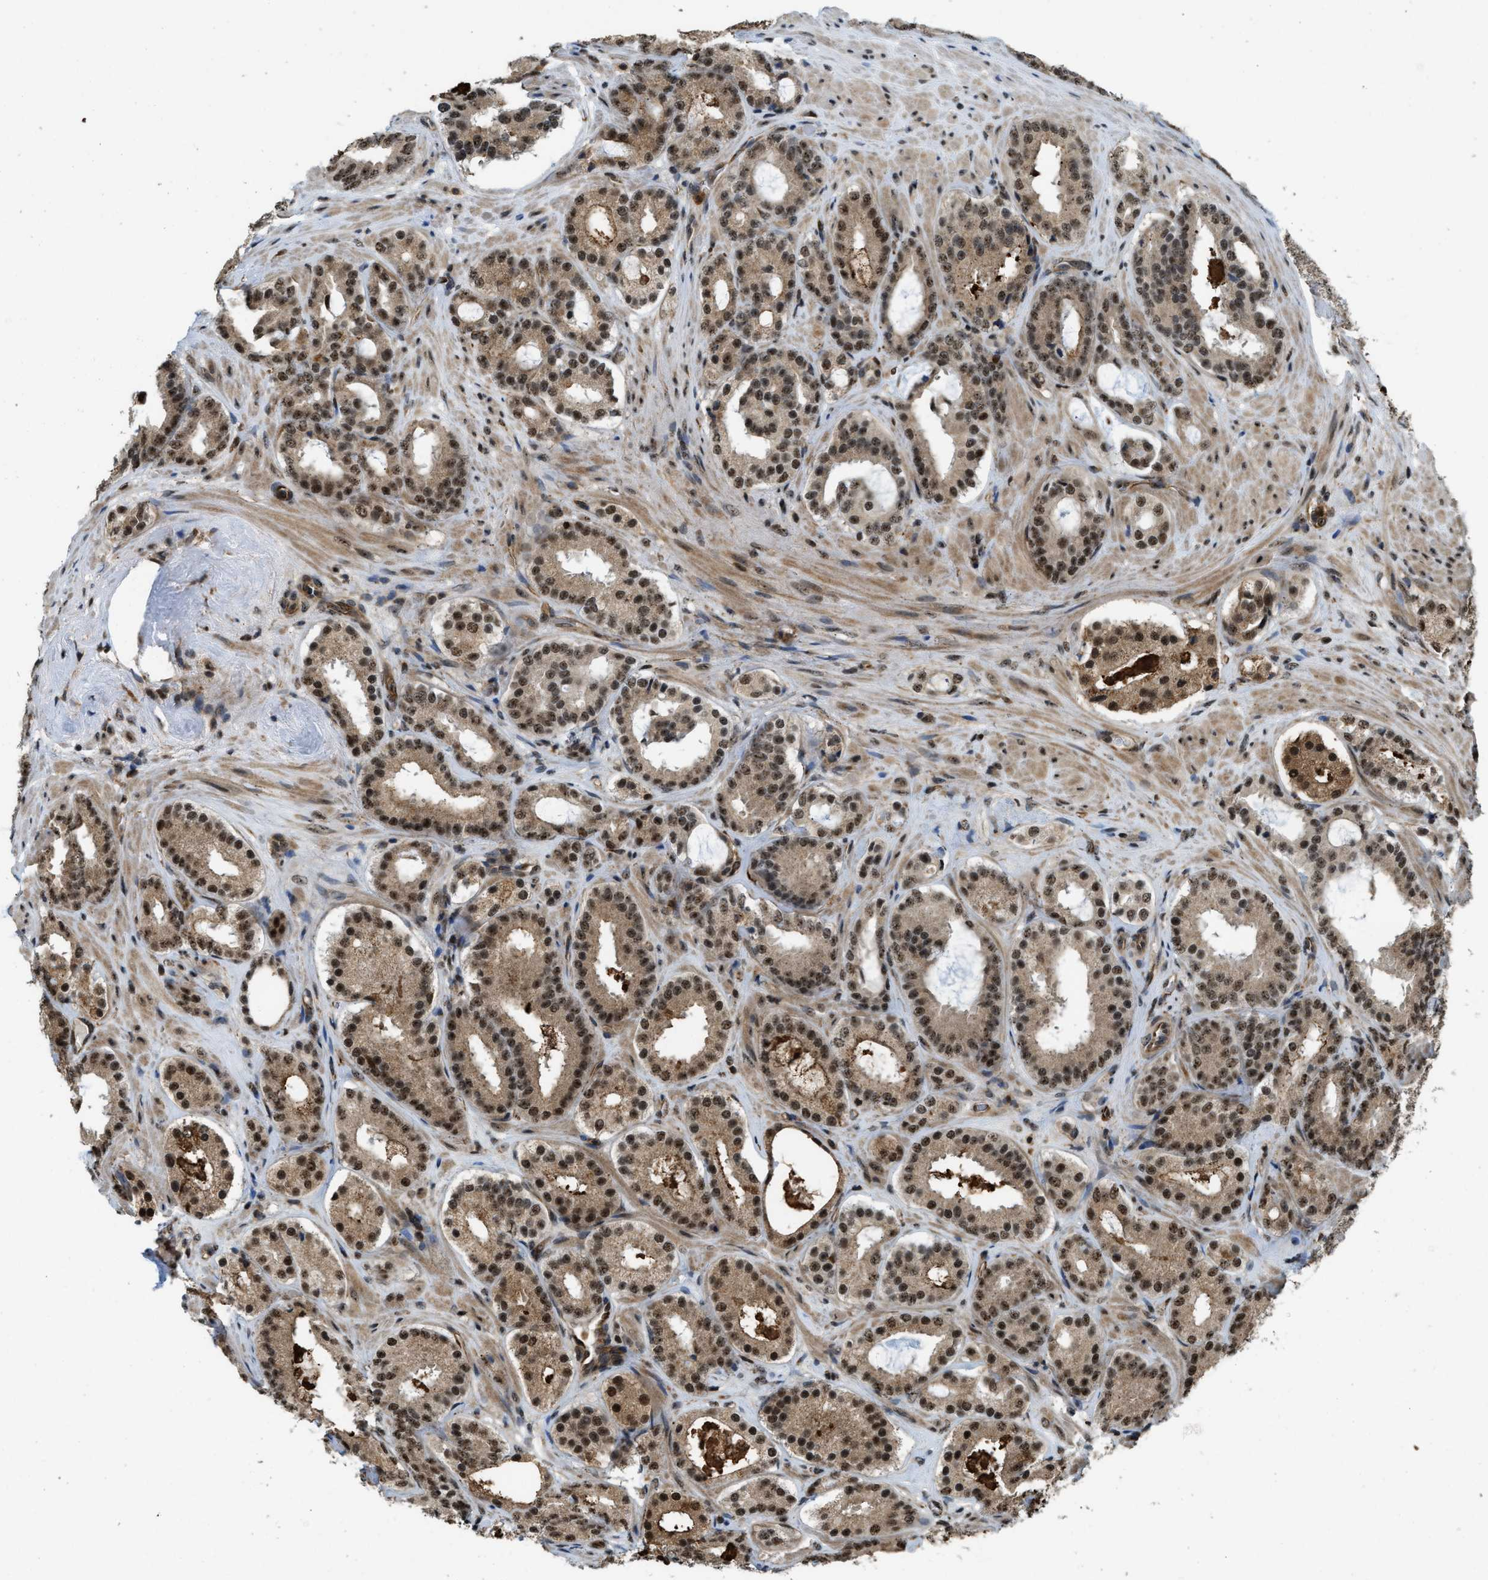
{"staining": {"intensity": "moderate", "quantity": ">75%", "location": "nuclear"}, "tissue": "prostate cancer", "cell_type": "Tumor cells", "image_type": "cancer", "snomed": [{"axis": "morphology", "description": "Adenocarcinoma, Low grade"}, {"axis": "topography", "description": "Prostate"}], "caption": "DAB immunohistochemical staining of prostate cancer (low-grade adenocarcinoma) reveals moderate nuclear protein expression in about >75% of tumor cells. Nuclei are stained in blue.", "gene": "E2F1", "patient": {"sex": "male", "age": 69}}